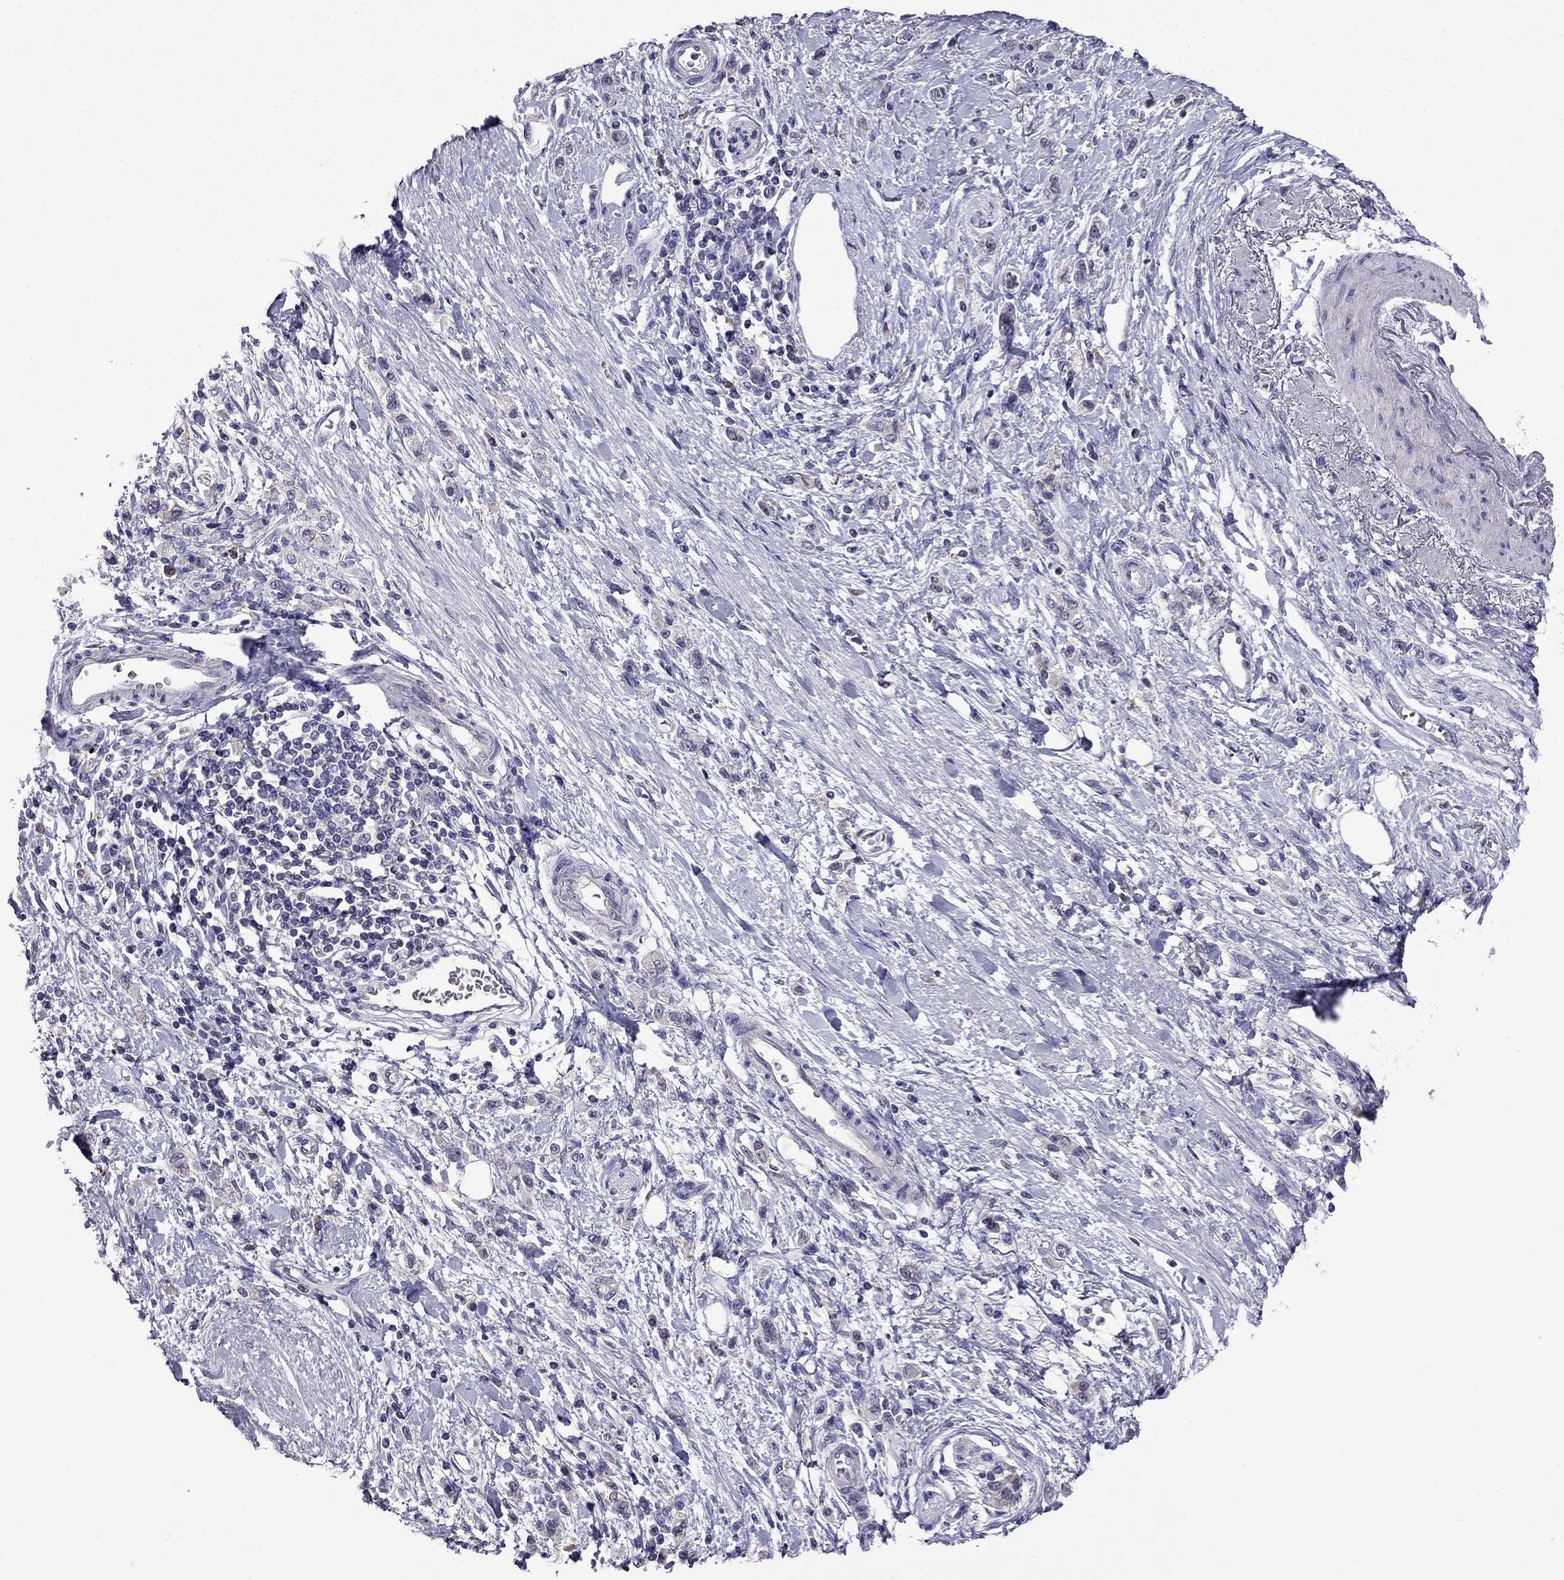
{"staining": {"intensity": "negative", "quantity": "none", "location": "none"}, "tissue": "stomach cancer", "cell_type": "Tumor cells", "image_type": "cancer", "snomed": [{"axis": "morphology", "description": "Adenocarcinoma, NOS"}, {"axis": "topography", "description": "Stomach"}], "caption": "Photomicrograph shows no significant protein expression in tumor cells of stomach cancer (adenocarcinoma). (DAB (3,3'-diaminobenzidine) immunohistochemistry (IHC) with hematoxylin counter stain).", "gene": "AQP9", "patient": {"sex": "male", "age": 77}}